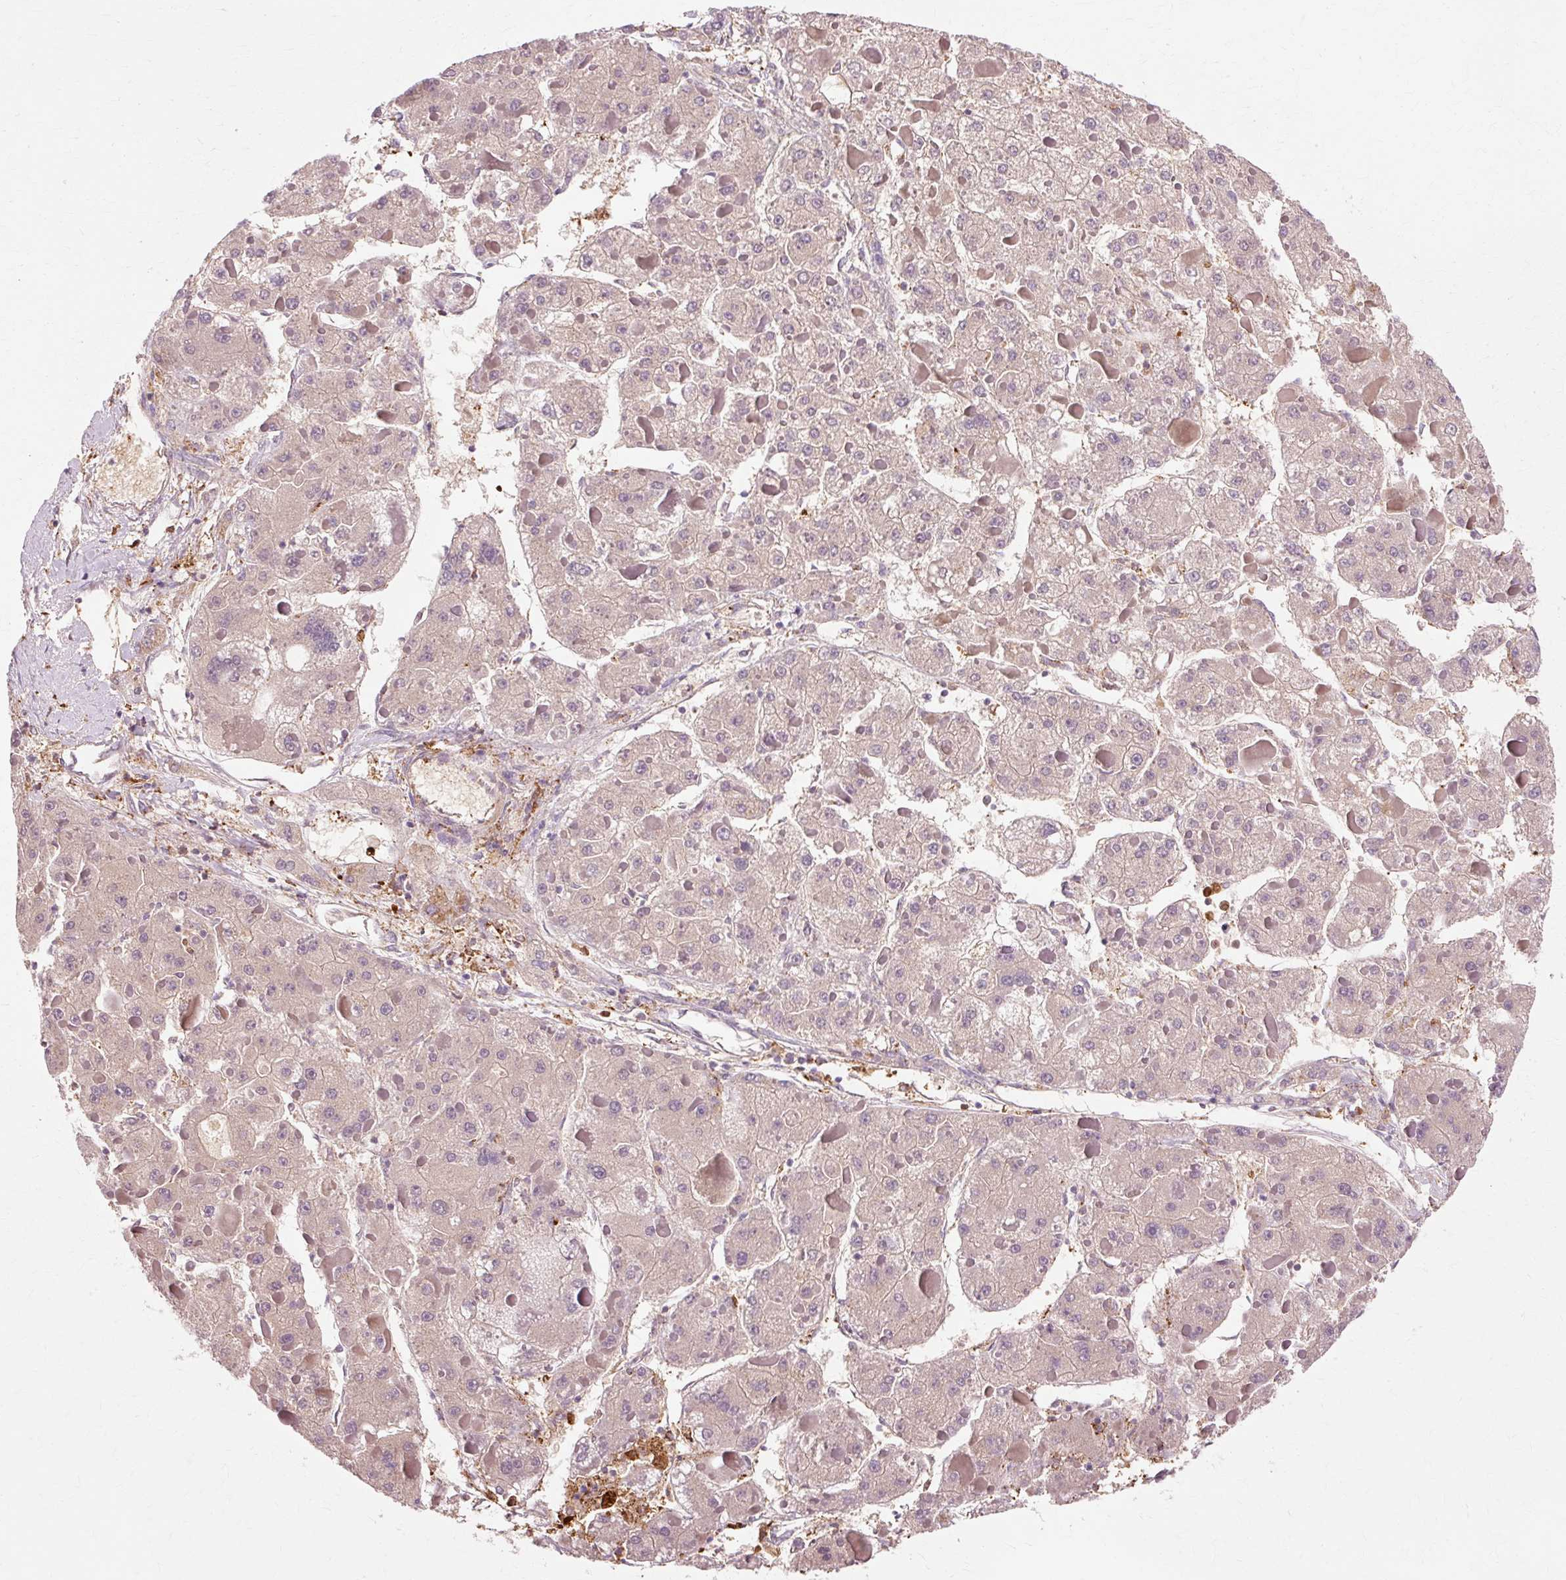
{"staining": {"intensity": "weak", "quantity": "25%-75%", "location": "cytoplasmic/membranous"}, "tissue": "liver cancer", "cell_type": "Tumor cells", "image_type": "cancer", "snomed": [{"axis": "morphology", "description": "Carcinoma, Hepatocellular, NOS"}, {"axis": "topography", "description": "Liver"}], "caption": "Tumor cells exhibit low levels of weak cytoplasmic/membranous expression in approximately 25%-75% of cells in liver cancer.", "gene": "GPX1", "patient": {"sex": "female", "age": 73}}